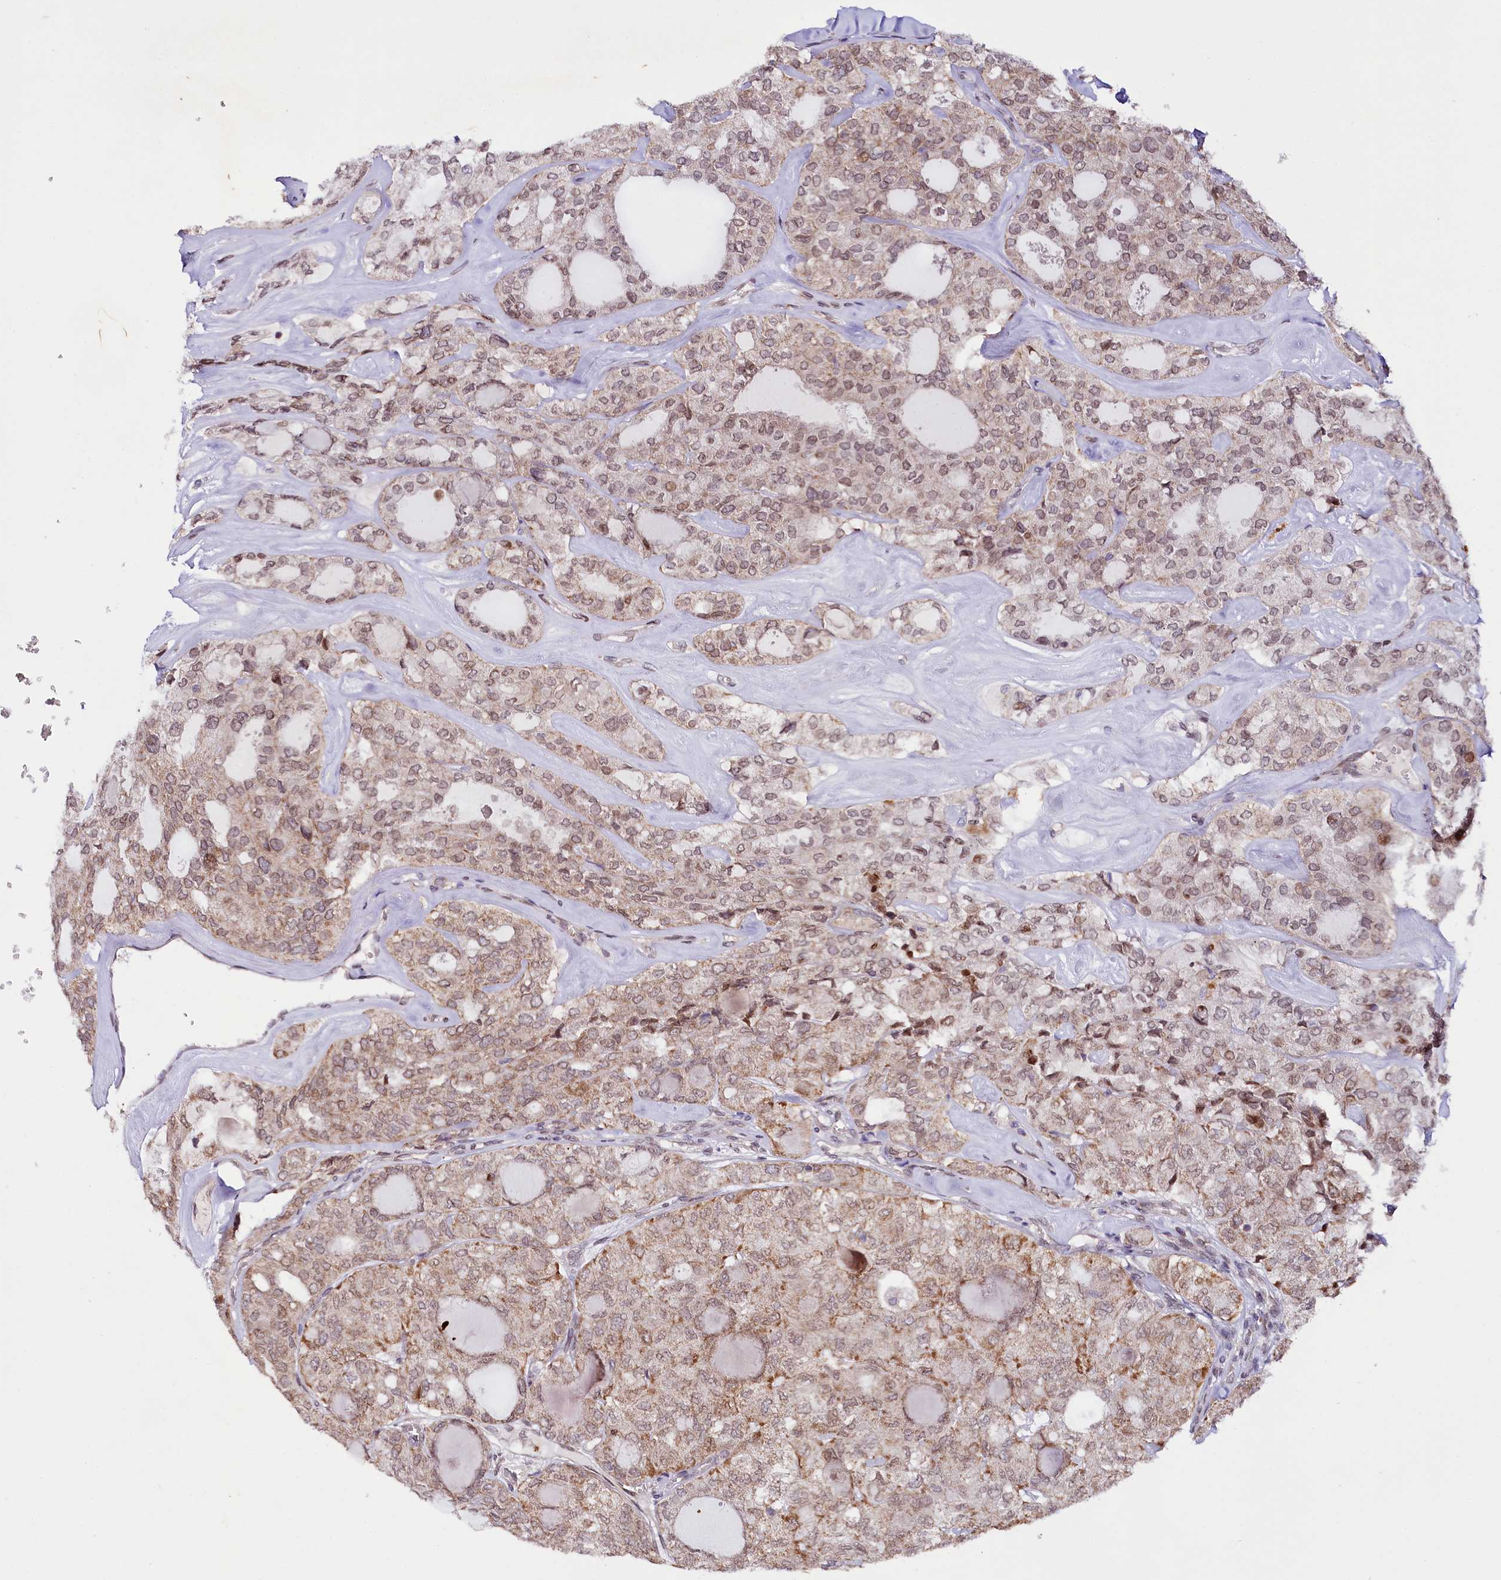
{"staining": {"intensity": "weak", "quantity": ">75%", "location": "nuclear"}, "tissue": "thyroid cancer", "cell_type": "Tumor cells", "image_type": "cancer", "snomed": [{"axis": "morphology", "description": "Follicular adenoma carcinoma, NOS"}, {"axis": "topography", "description": "Thyroid gland"}], "caption": "Immunohistochemistry (DAB) staining of follicular adenoma carcinoma (thyroid) reveals weak nuclear protein expression in about >75% of tumor cells. (brown staining indicates protein expression, while blue staining denotes nuclei).", "gene": "ZNF226", "patient": {"sex": "male", "age": 75}}